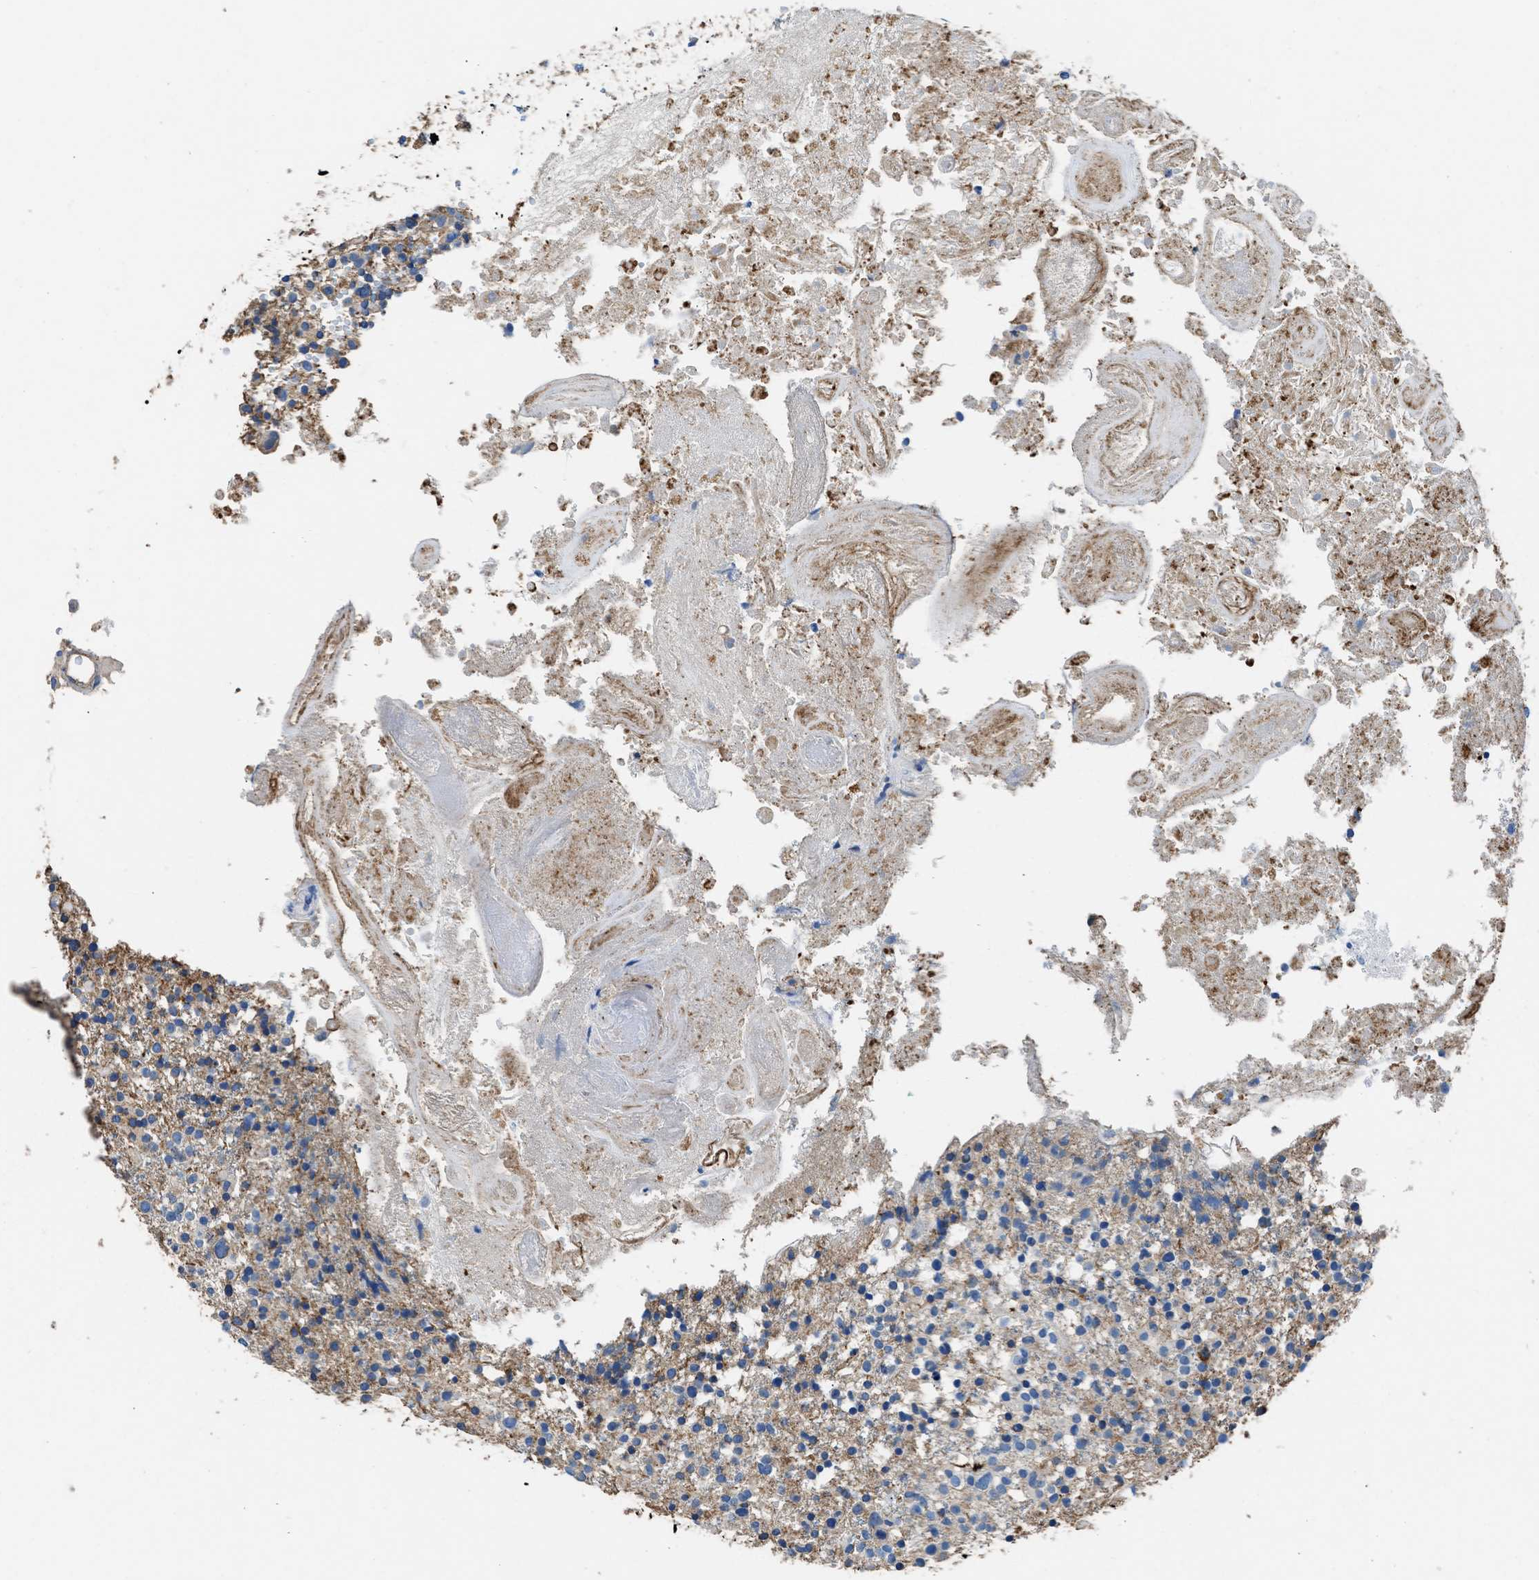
{"staining": {"intensity": "weak", "quantity": "<25%", "location": "cytoplasmic/membranous"}, "tissue": "glioma", "cell_type": "Tumor cells", "image_type": "cancer", "snomed": [{"axis": "morphology", "description": "Glioma, malignant, High grade"}, {"axis": "topography", "description": "Brain"}], "caption": "Immunohistochemistry micrograph of neoplastic tissue: human glioma stained with DAB exhibits no significant protein positivity in tumor cells. (IHC, brightfield microscopy, high magnification).", "gene": "KCNQ4", "patient": {"sex": "female", "age": 59}}